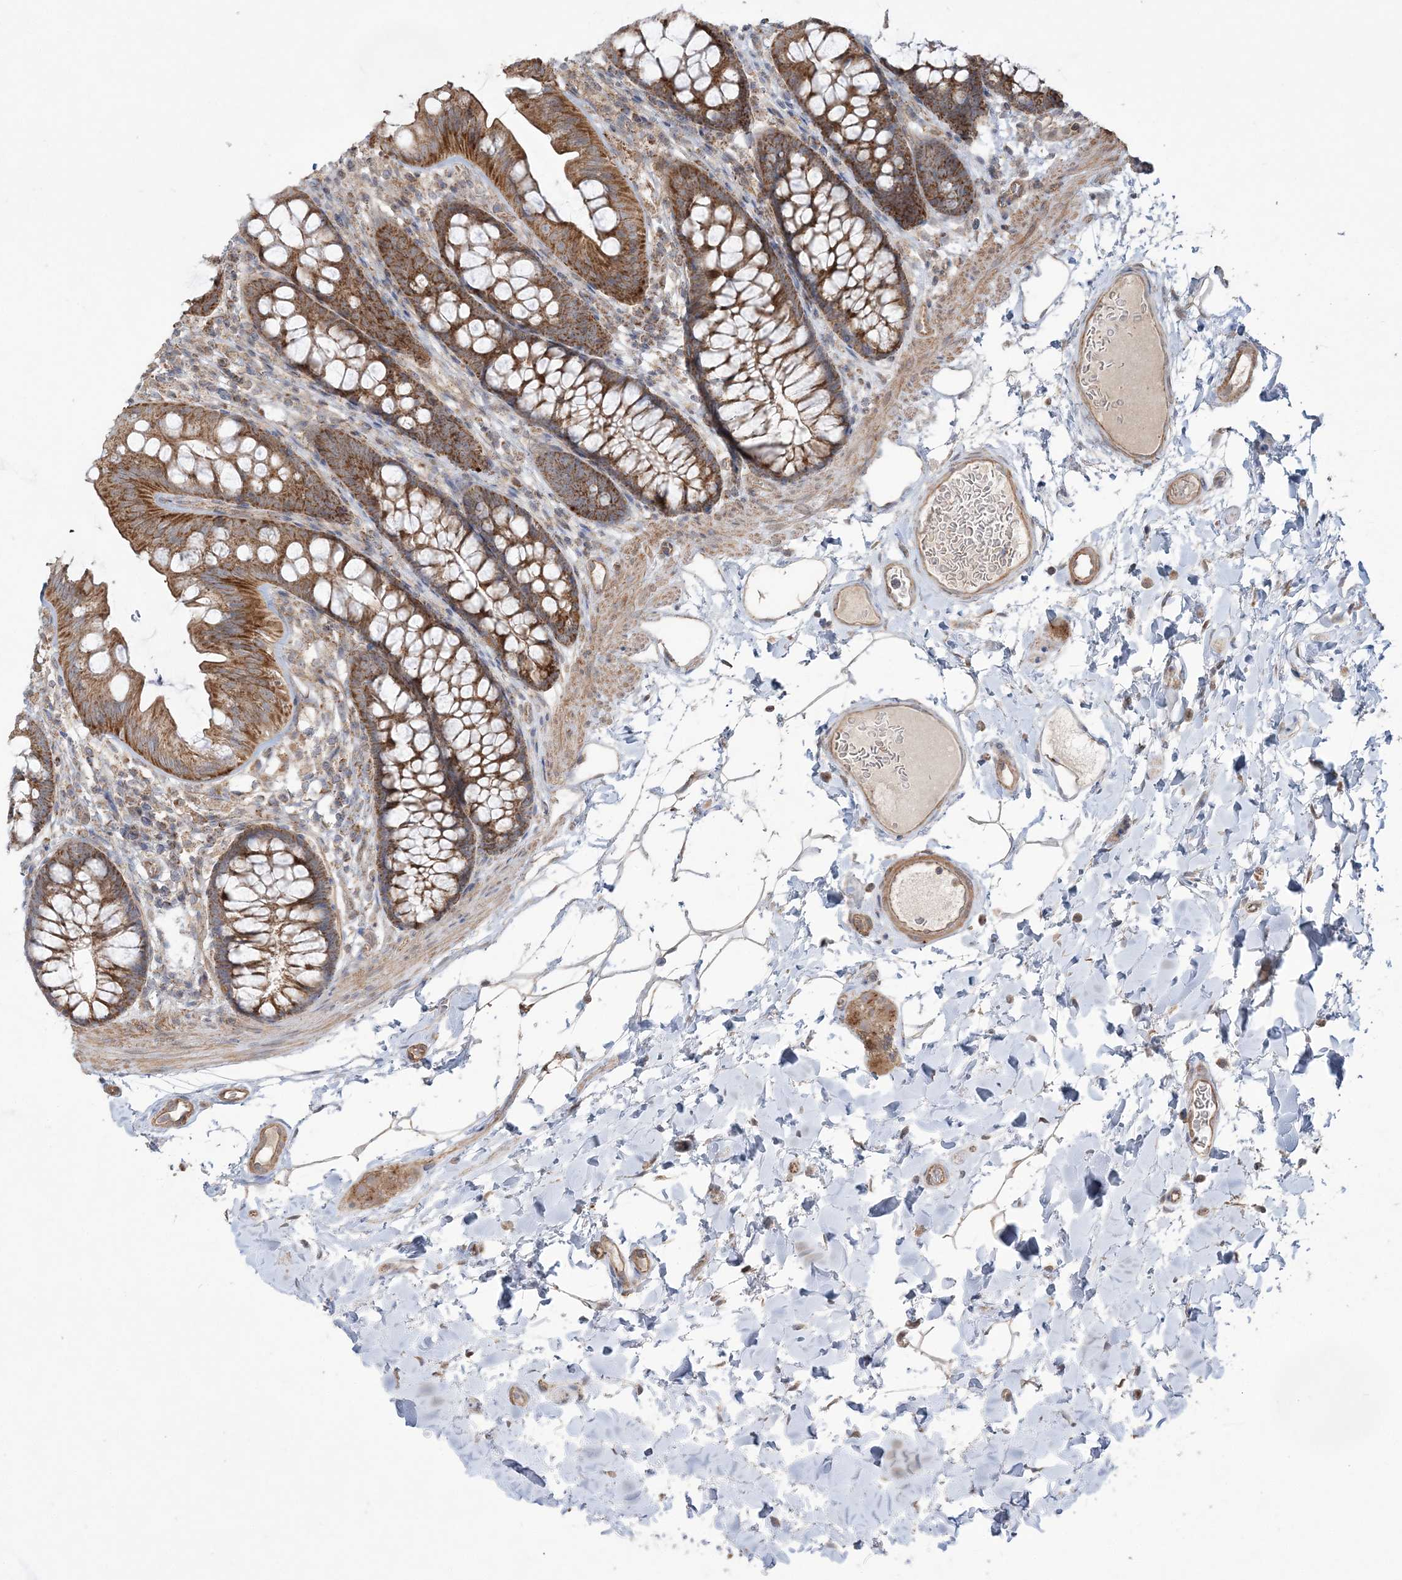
{"staining": {"intensity": "moderate", "quantity": ">75%", "location": "cytoplasmic/membranous"}, "tissue": "colon", "cell_type": "Endothelial cells", "image_type": "normal", "snomed": [{"axis": "morphology", "description": "Normal tissue, NOS"}, {"axis": "topography", "description": "Colon"}], "caption": "Immunohistochemical staining of normal colon shows medium levels of moderate cytoplasmic/membranous expression in approximately >75% of endothelial cells.", "gene": "SCLT1", "patient": {"sex": "female", "age": 62}}